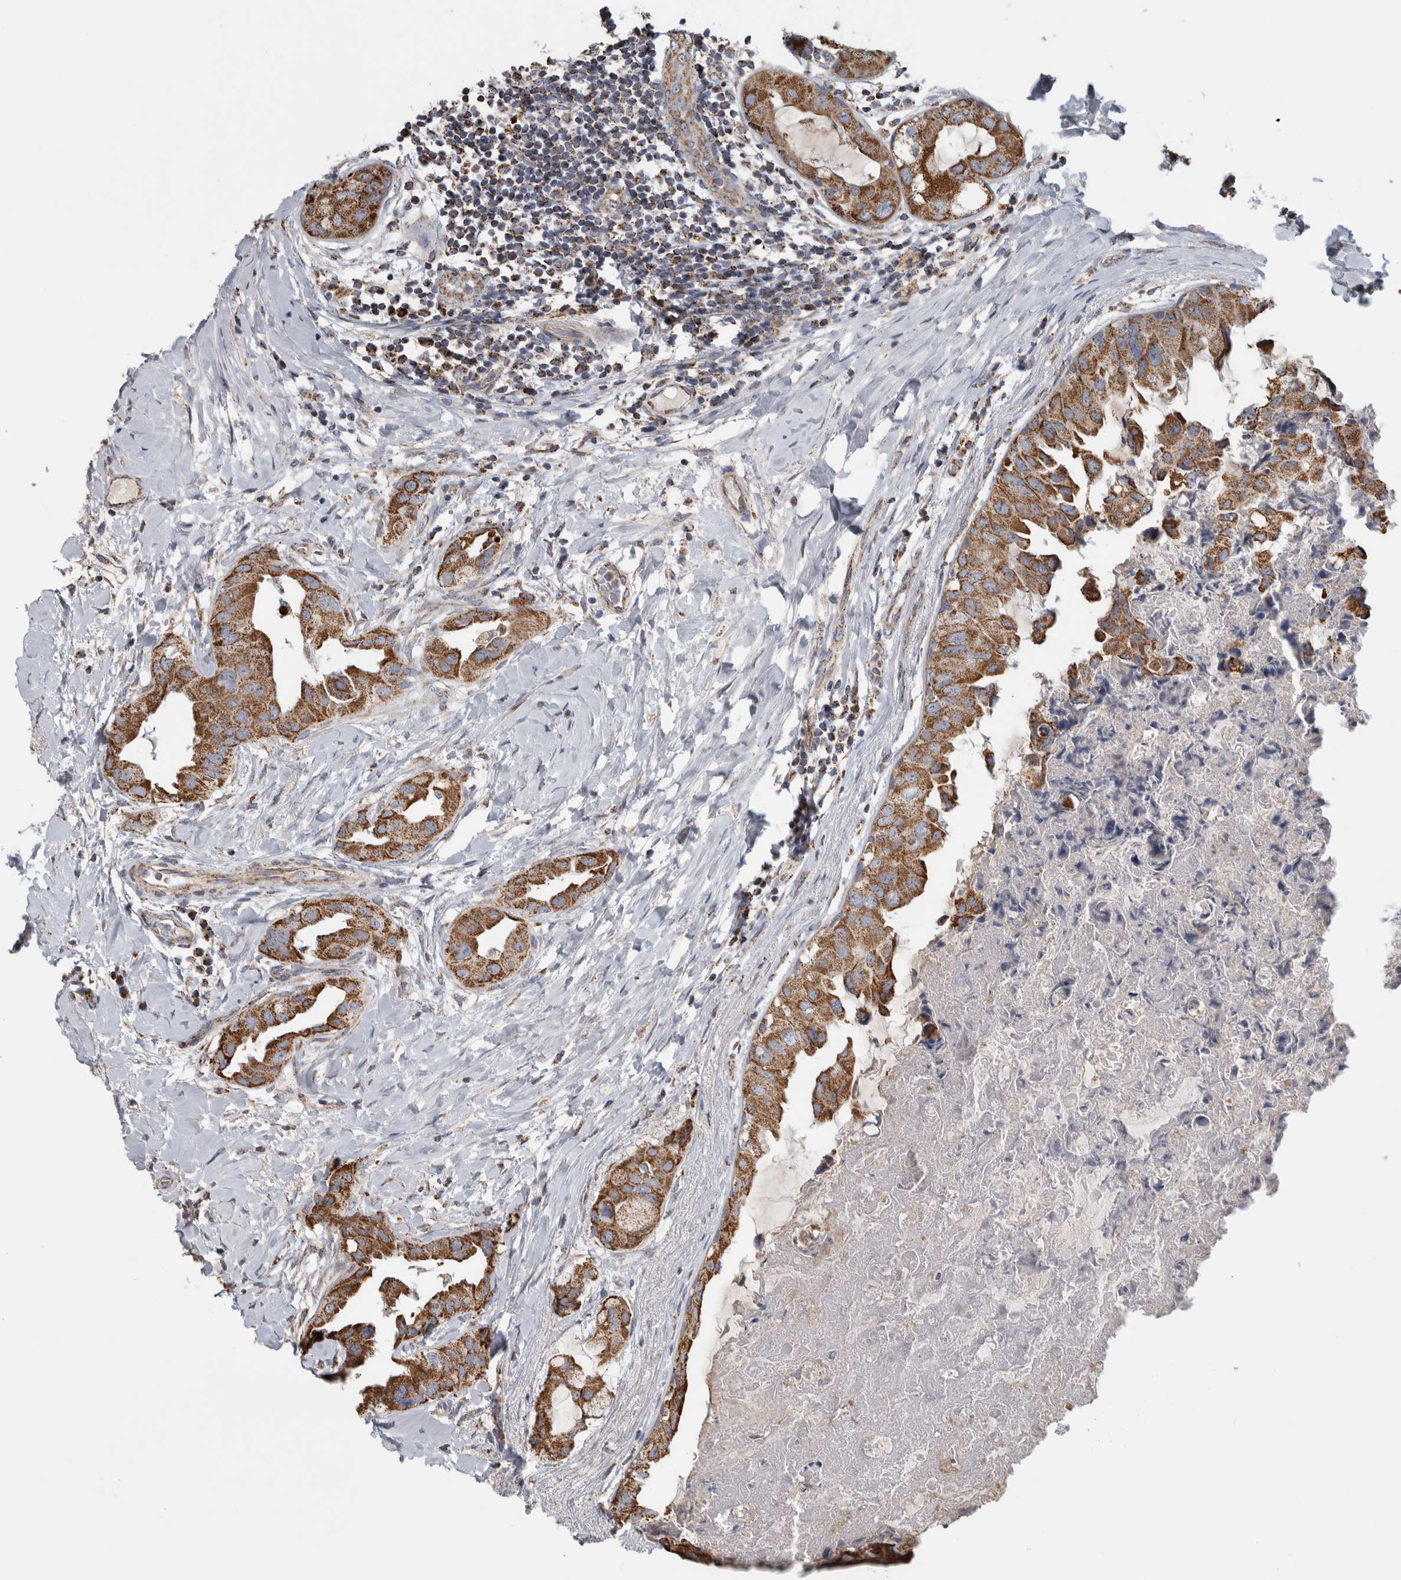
{"staining": {"intensity": "moderate", "quantity": ">75%", "location": "cytoplasmic/membranous"}, "tissue": "breast cancer", "cell_type": "Tumor cells", "image_type": "cancer", "snomed": [{"axis": "morphology", "description": "Duct carcinoma"}, {"axis": "topography", "description": "Breast"}], "caption": "This histopathology image shows immunohistochemistry staining of invasive ductal carcinoma (breast), with medium moderate cytoplasmic/membranous staining in approximately >75% of tumor cells.", "gene": "ST8SIA1", "patient": {"sex": "female", "age": 40}}